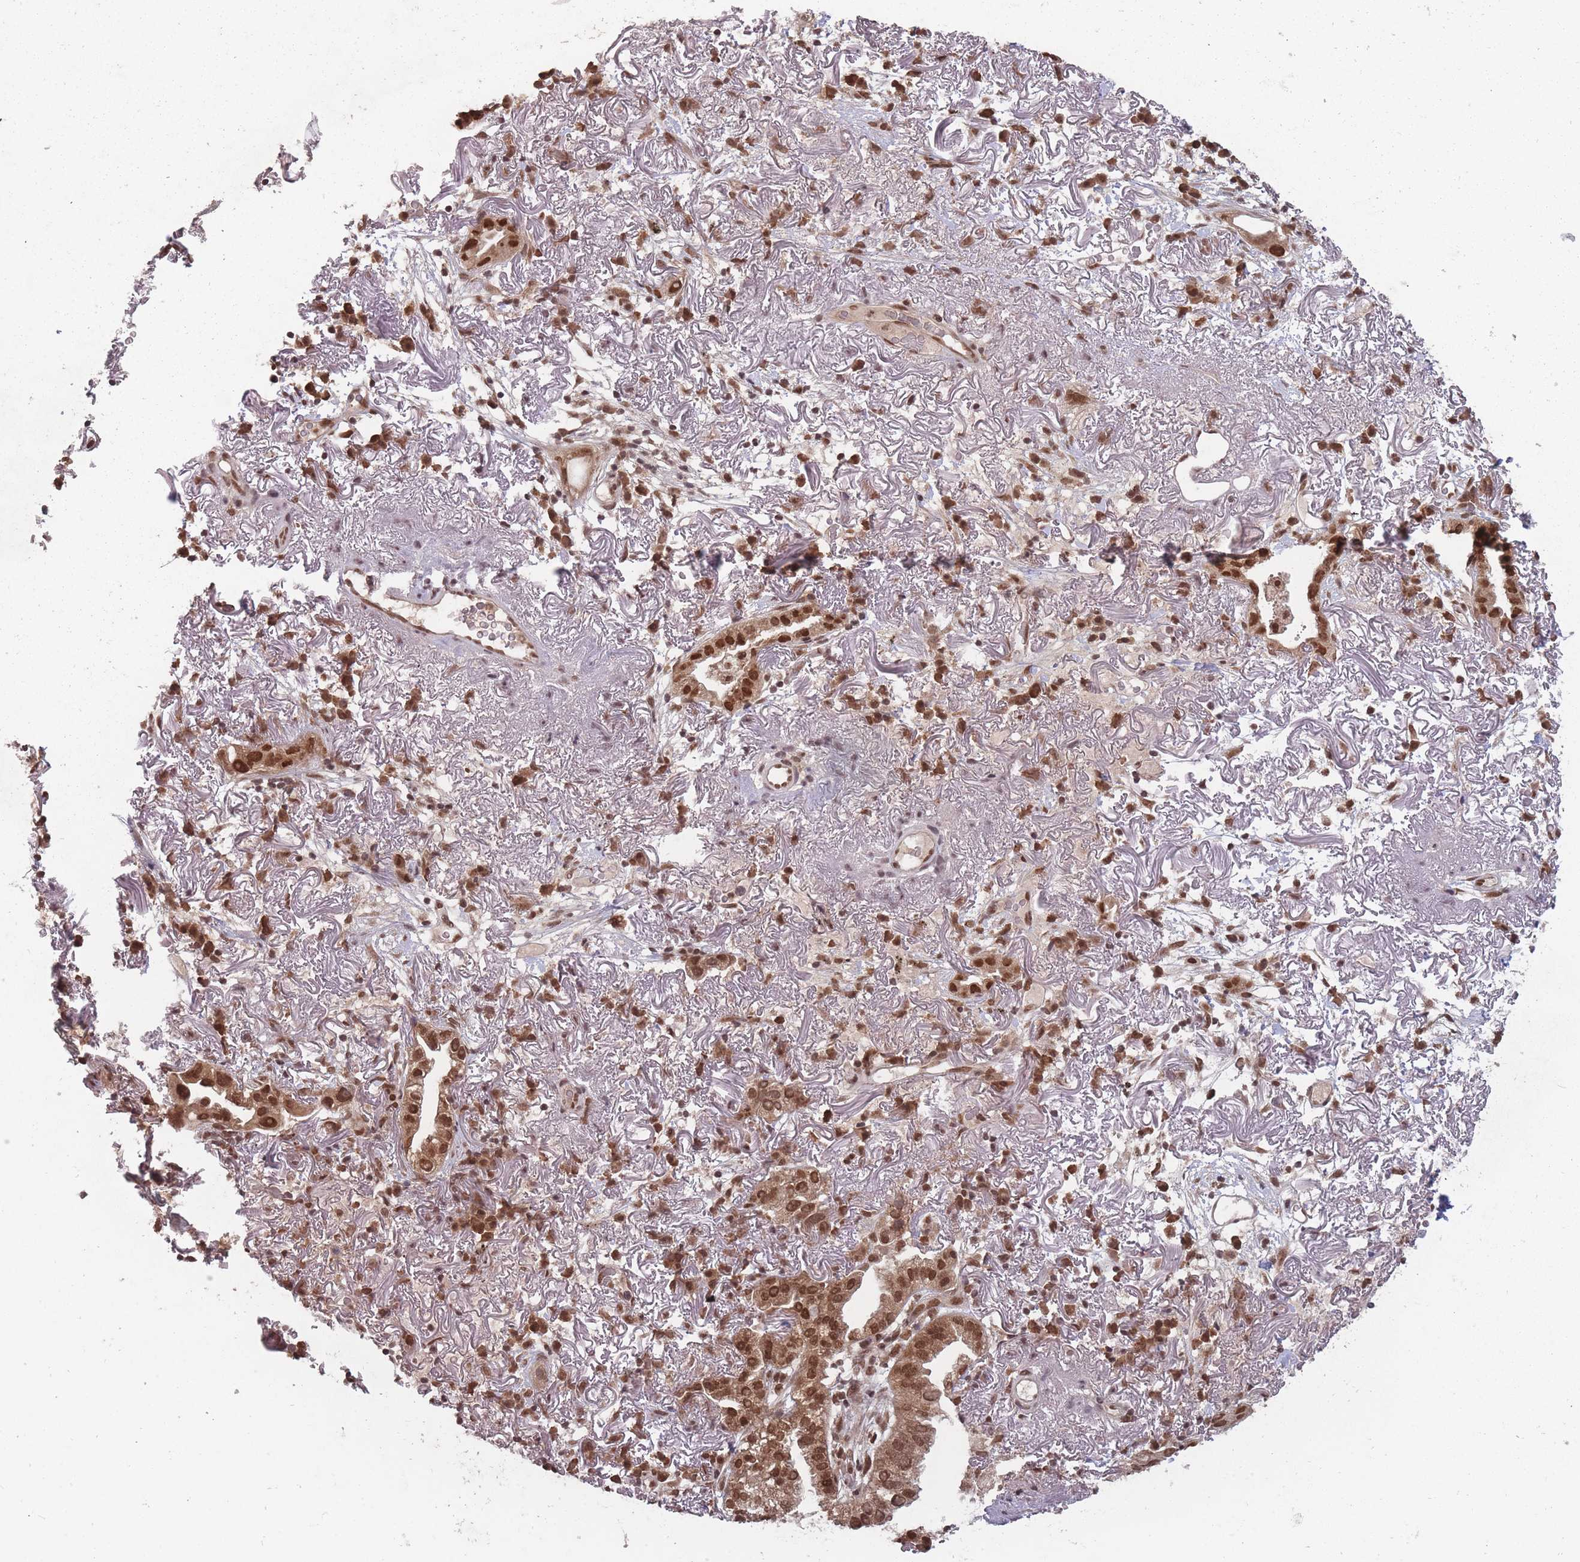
{"staining": {"intensity": "strong", "quantity": ">75%", "location": "nuclear"}, "tissue": "lung cancer", "cell_type": "Tumor cells", "image_type": "cancer", "snomed": [{"axis": "morphology", "description": "Adenocarcinoma, NOS"}, {"axis": "topography", "description": "Lung"}], "caption": "Lung adenocarcinoma tissue displays strong nuclear staining in approximately >75% of tumor cells, visualized by immunohistochemistry. Nuclei are stained in blue.", "gene": "TMED3", "patient": {"sex": "female", "age": 69}}